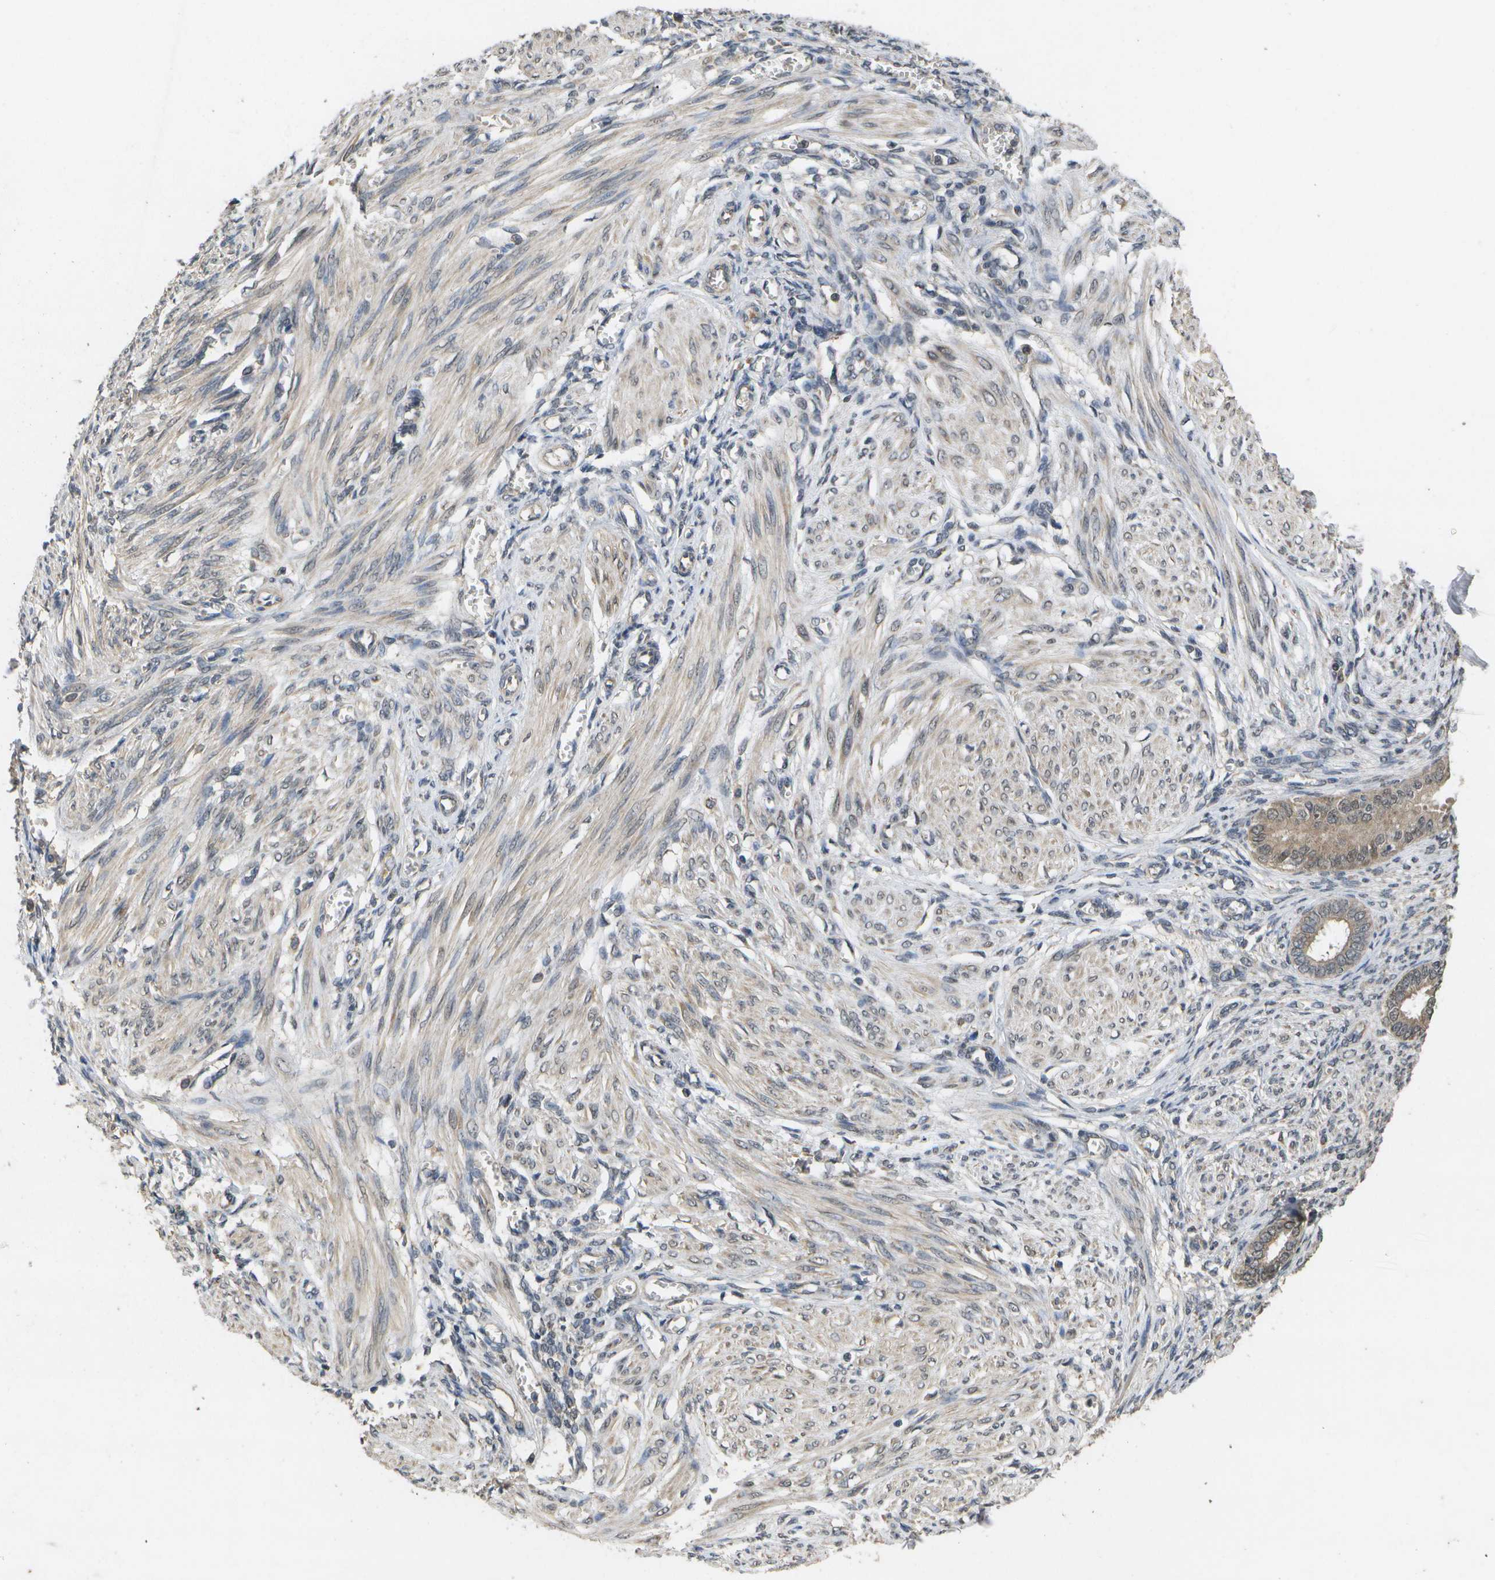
{"staining": {"intensity": "negative", "quantity": "none", "location": "none"}, "tissue": "endometrium", "cell_type": "Cells in endometrial stroma", "image_type": "normal", "snomed": [{"axis": "morphology", "description": "Normal tissue, NOS"}, {"axis": "topography", "description": "Endometrium"}], "caption": "Immunohistochemical staining of normal human endometrium demonstrates no significant staining in cells in endometrial stroma. (Immunohistochemistry (ihc), brightfield microscopy, high magnification).", "gene": "ALAS1", "patient": {"sex": "female", "age": 72}}